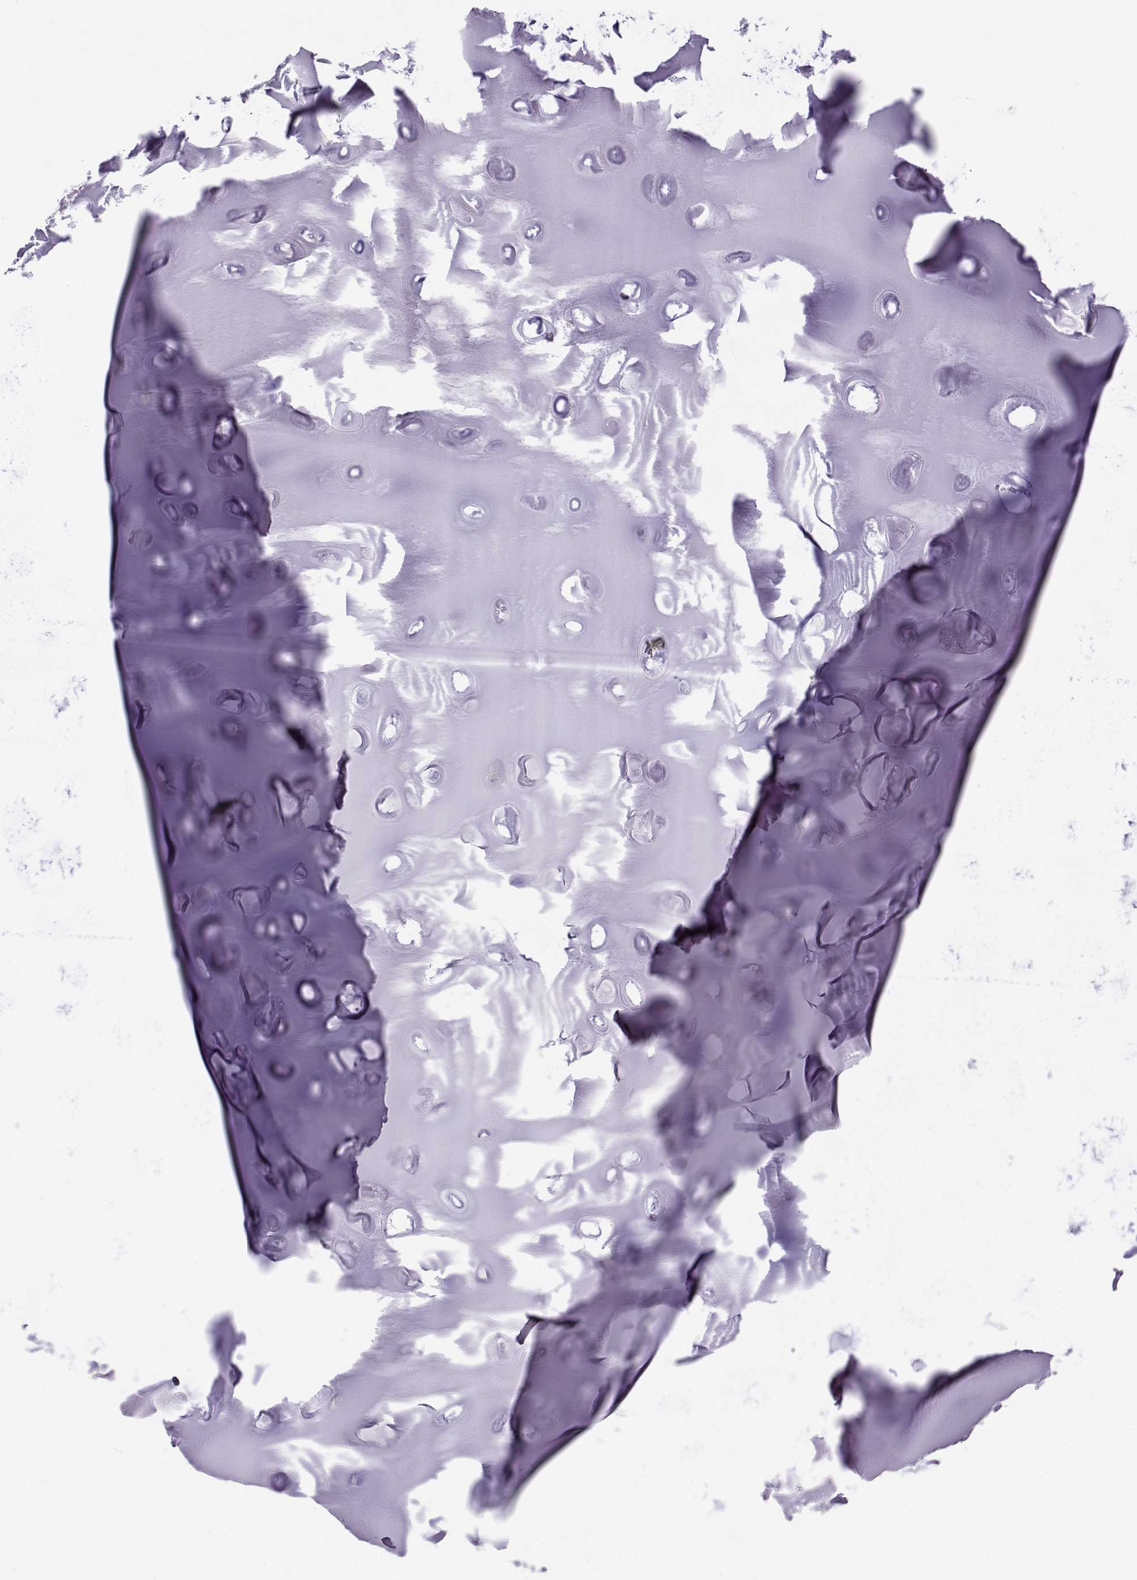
{"staining": {"intensity": "negative", "quantity": "none", "location": "none"}, "tissue": "soft tissue", "cell_type": "Chondrocytes", "image_type": "normal", "snomed": [{"axis": "morphology", "description": "Normal tissue, NOS"}, {"axis": "morphology", "description": "Squamous cell carcinoma, NOS"}, {"axis": "topography", "description": "Cartilage tissue"}, {"axis": "topography", "description": "Lung"}], "caption": "Protein analysis of benign soft tissue shows no significant staining in chondrocytes.", "gene": "EXOG", "patient": {"sex": "male", "age": 66}}